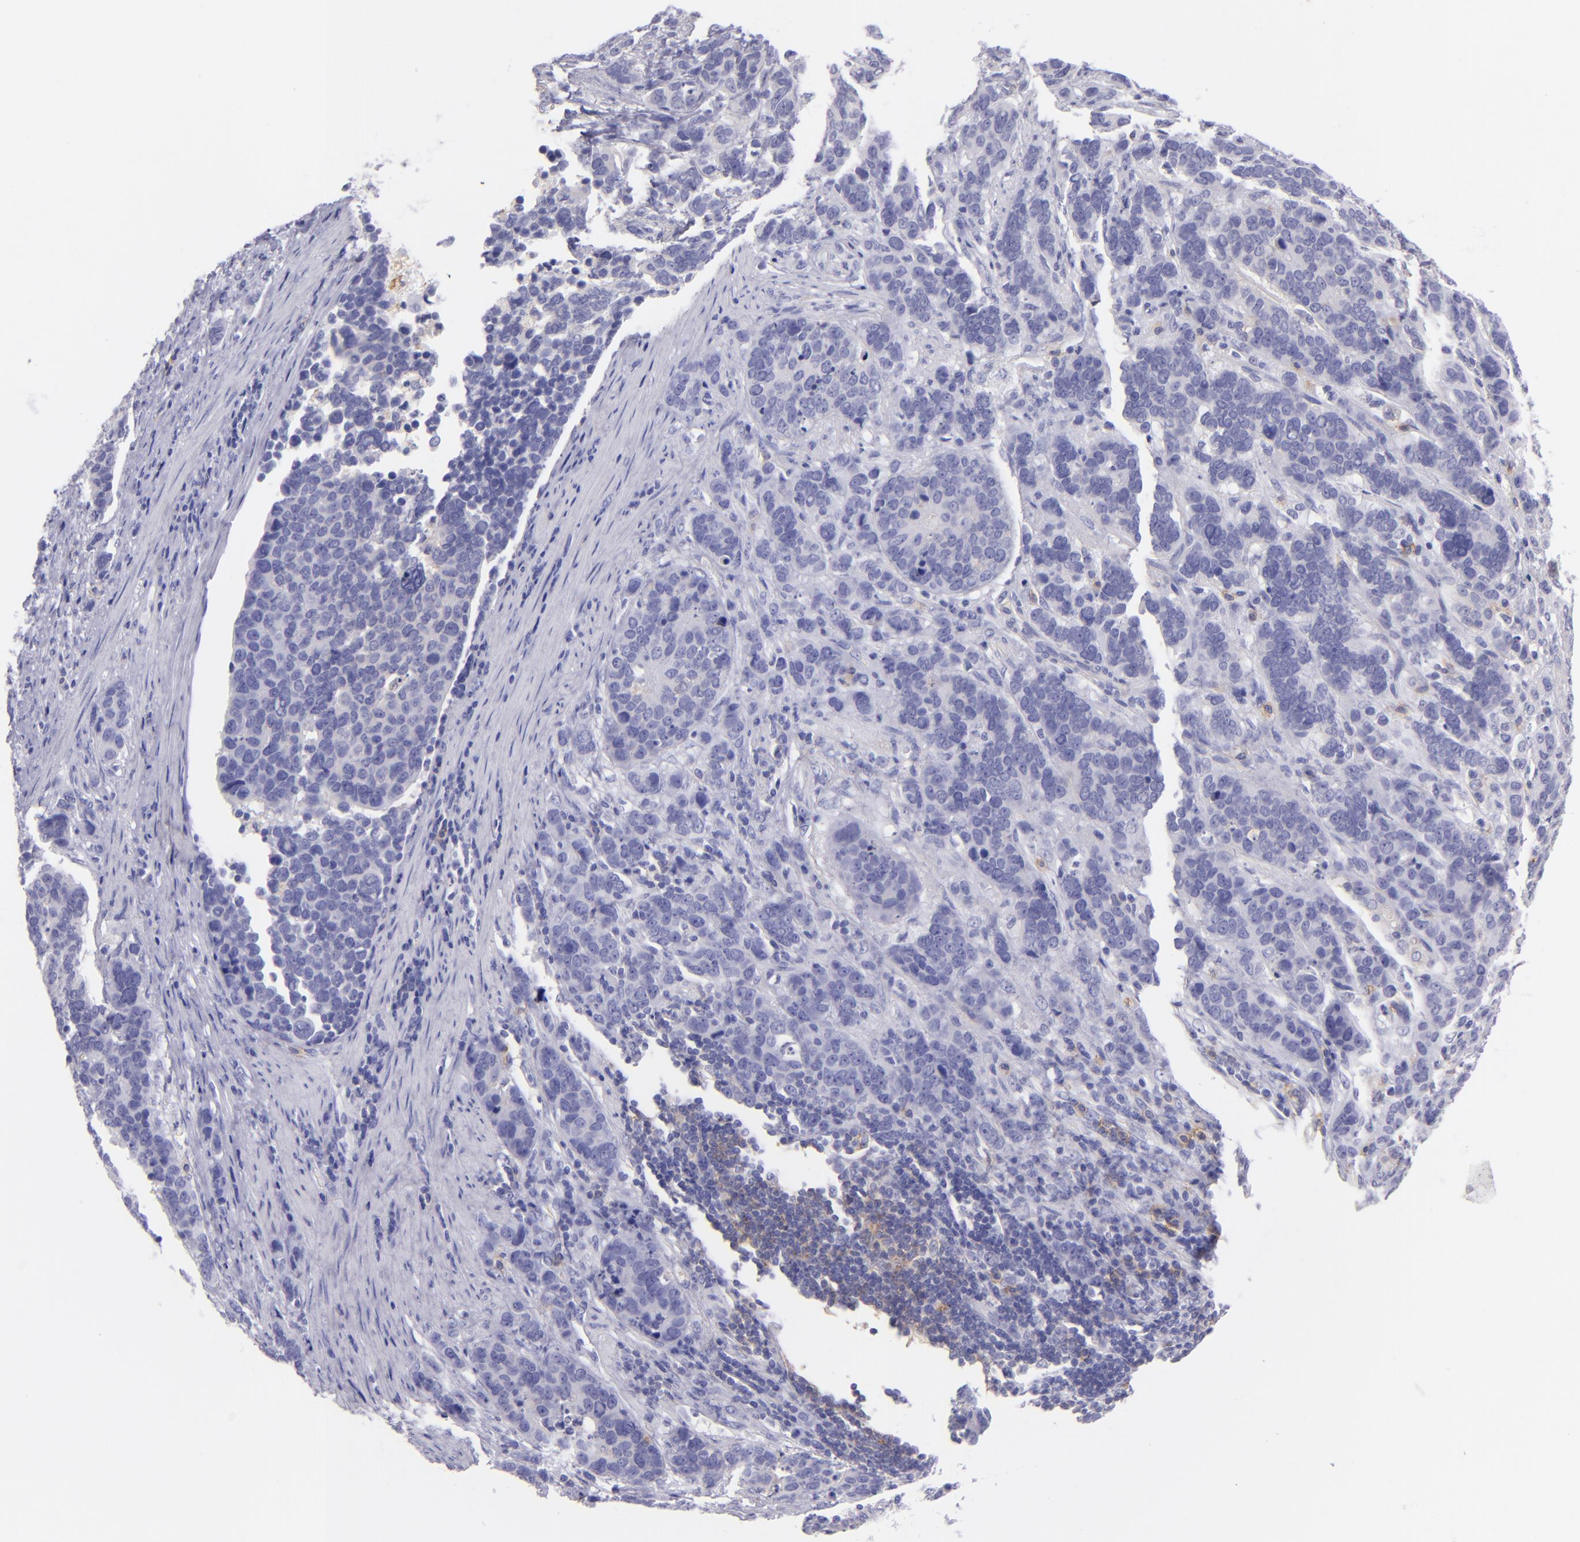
{"staining": {"intensity": "negative", "quantity": "none", "location": "none"}, "tissue": "stomach cancer", "cell_type": "Tumor cells", "image_type": "cancer", "snomed": [{"axis": "morphology", "description": "Adenocarcinoma, NOS"}, {"axis": "topography", "description": "Stomach, upper"}], "caption": "A histopathology image of adenocarcinoma (stomach) stained for a protein shows no brown staining in tumor cells. (DAB (3,3'-diaminobenzidine) IHC, high magnification).", "gene": "CD82", "patient": {"sex": "male", "age": 71}}